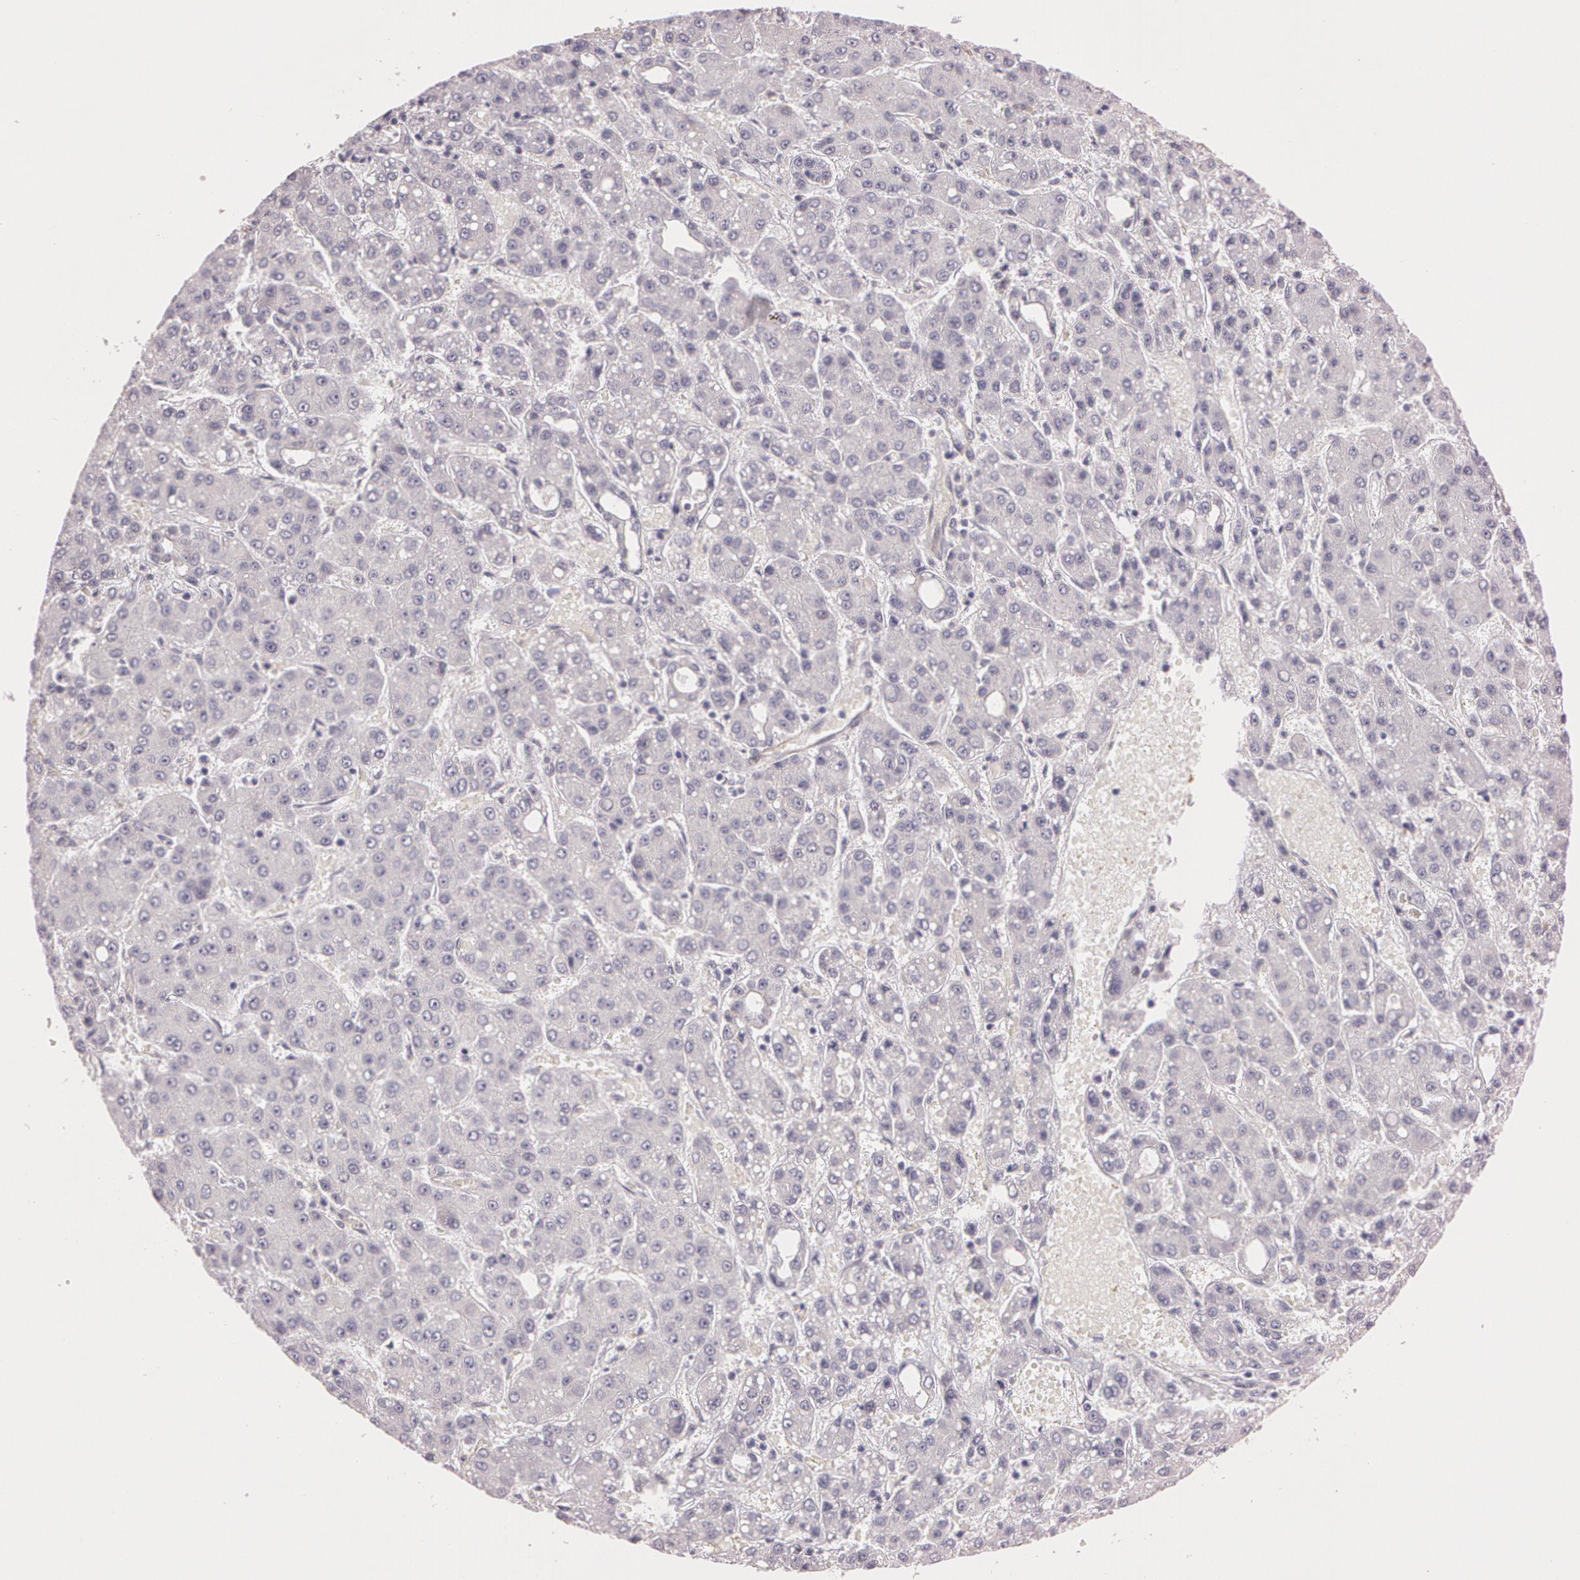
{"staining": {"intensity": "negative", "quantity": "none", "location": "none"}, "tissue": "liver cancer", "cell_type": "Tumor cells", "image_type": "cancer", "snomed": [{"axis": "morphology", "description": "Carcinoma, Hepatocellular, NOS"}, {"axis": "topography", "description": "Liver"}], "caption": "A high-resolution image shows immunohistochemistry (IHC) staining of liver hepatocellular carcinoma, which reveals no significant expression in tumor cells.", "gene": "G2E3", "patient": {"sex": "male", "age": 69}}